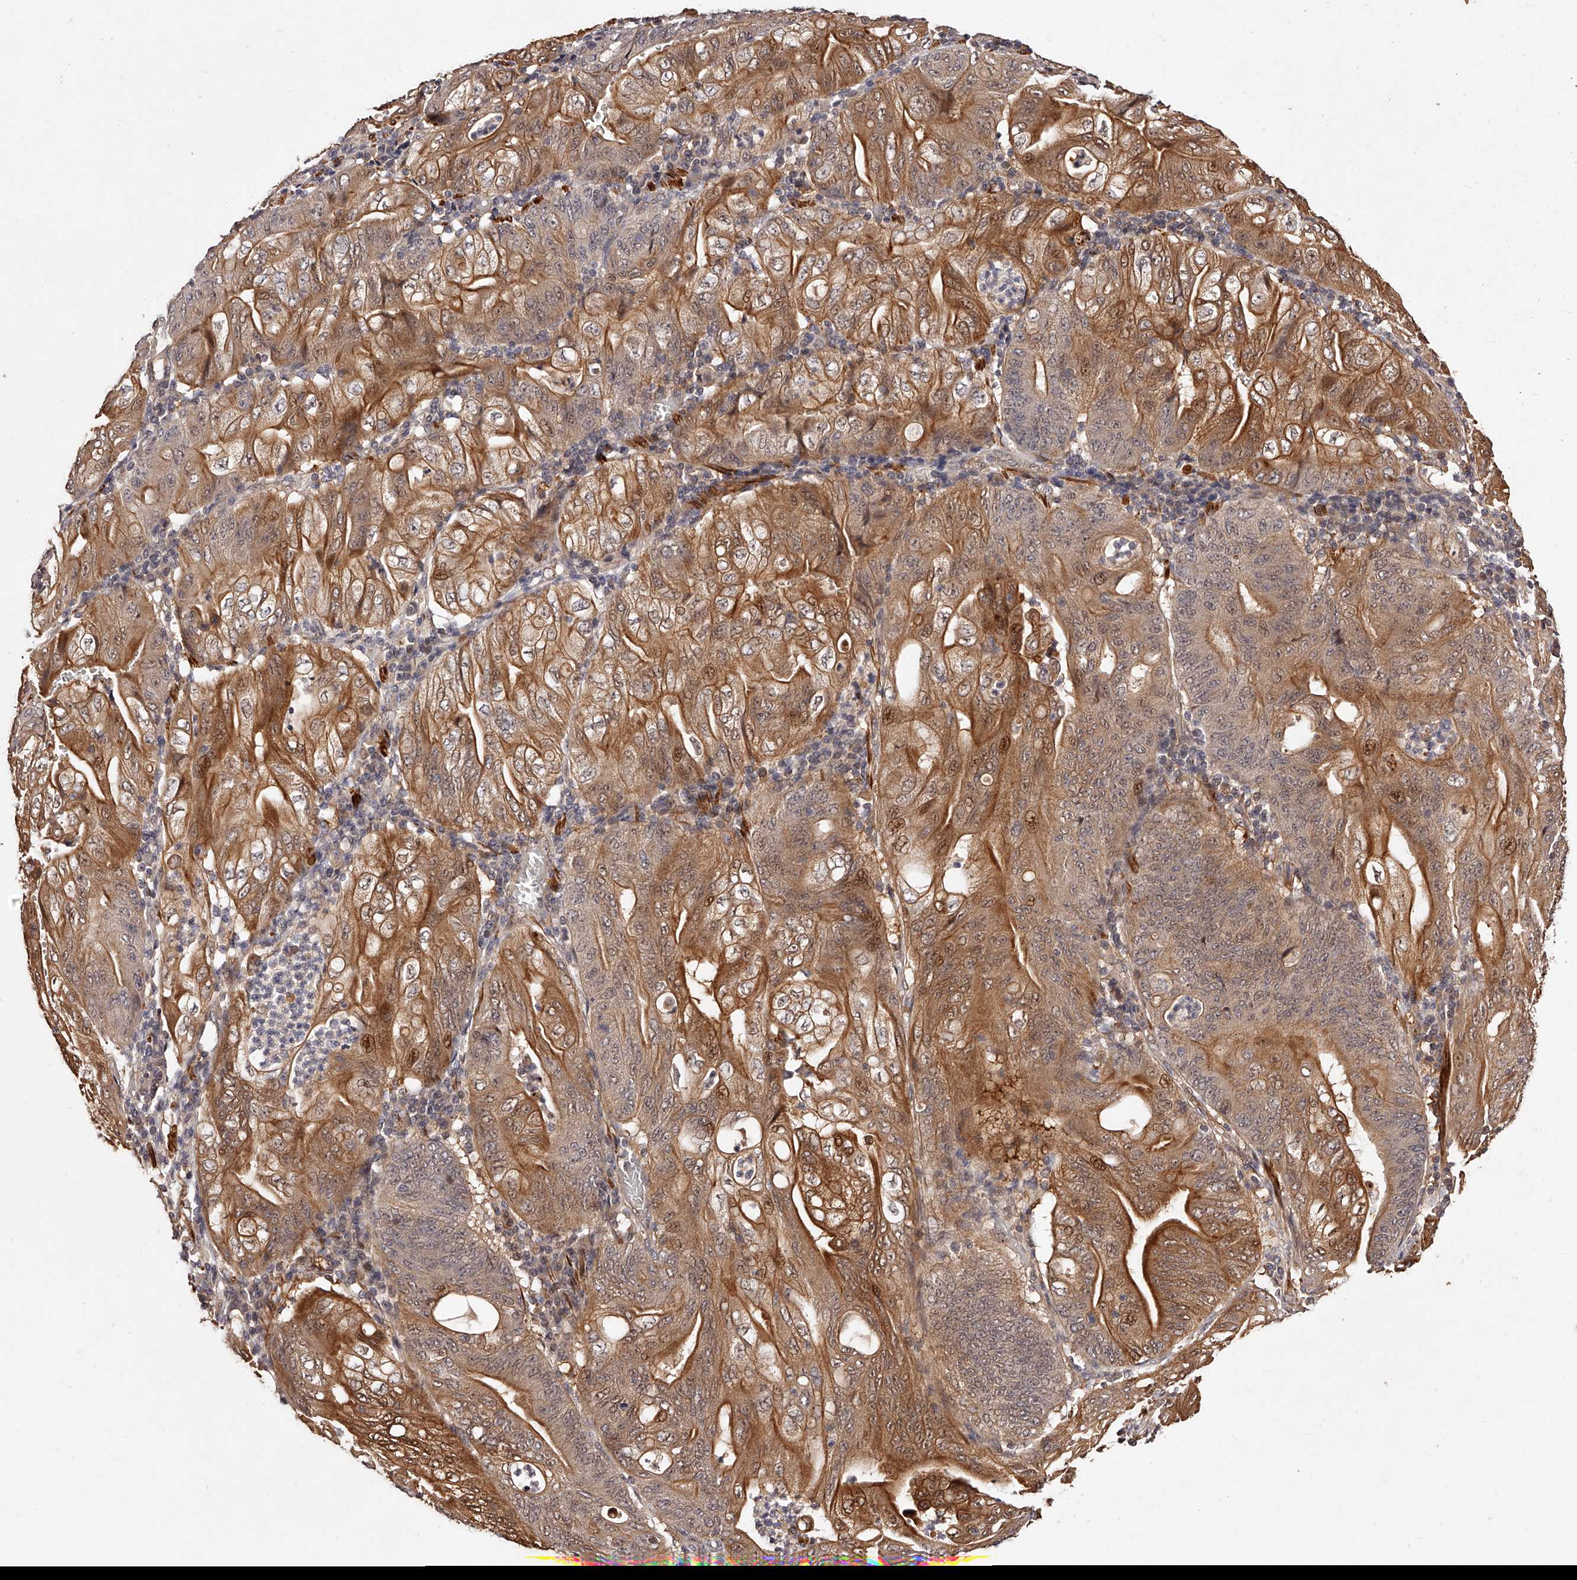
{"staining": {"intensity": "moderate", "quantity": ">75%", "location": "cytoplasmic/membranous,nuclear"}, "tissue": "stomach cancer", "cell_type": "Tumor cells", "image_type": "cancer", "snomed": [{"axis": "morphology", "description": "Adenocarcinoma, NOS"}, {"axis": "topography", "description": "Stomach"}], "caption": "Approximately >75% of tumor cells in stomach cancer (adenocarcinoma) display moderate cytoplasmic/membranous and nuclear protein positivity as visualized by brown immunohistochemical staining.", "gene": "CUL7", "patient": {"sex": "female", "age": 73}}